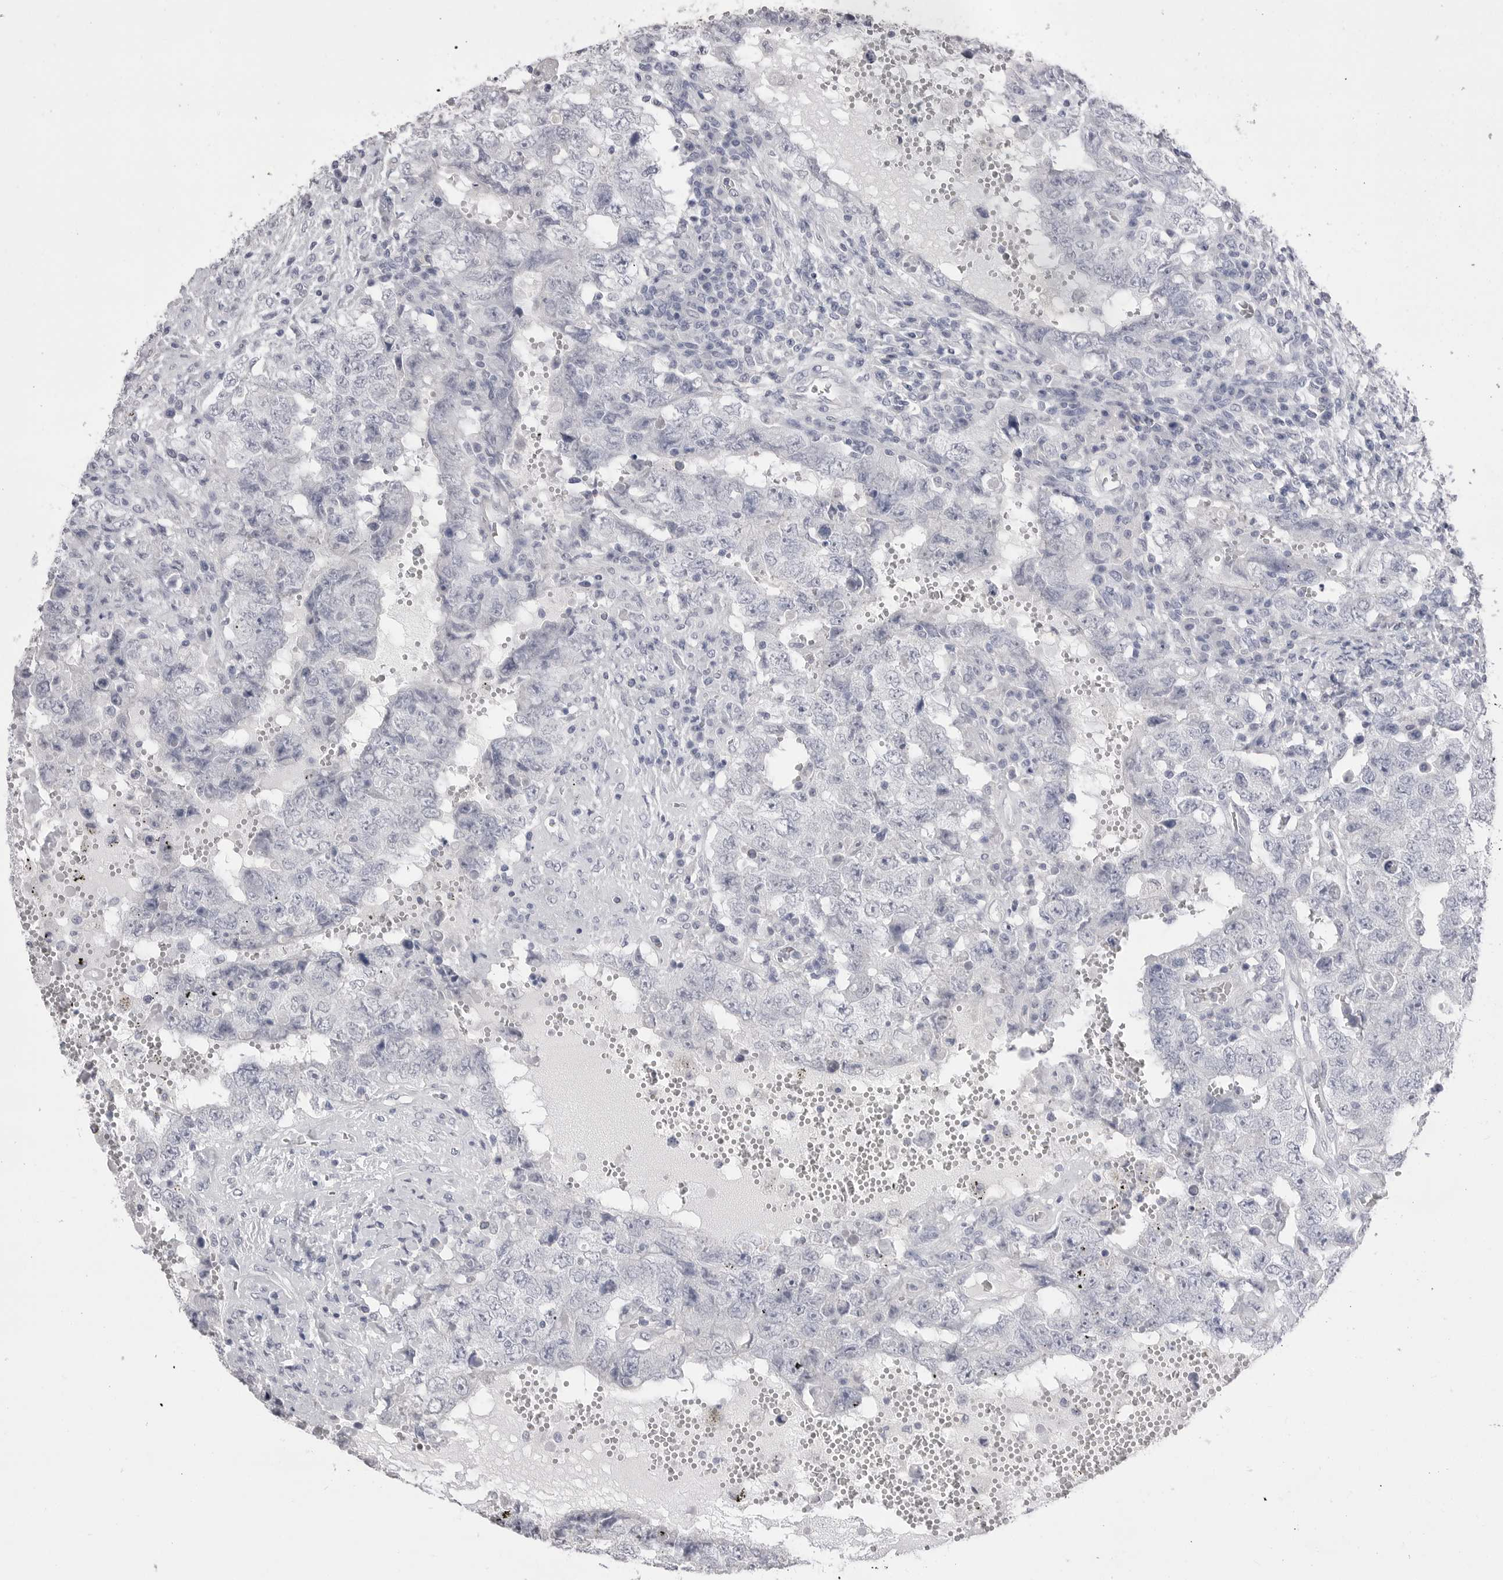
{"staining": {"intensity": "negative", "quantity": "none", "location": "none"}, "tissue": "testis cancer", "cell_type": "Tumor cells", "image_type": "cancer", "snomed": [{"axis": "morphology", "description": "Carcinoma, Embryonal, NOS"}, {"axis": "topography", "description": "Testis"}], "caption": "A high-resolution histopathology image shows immunohistochemistry staining of testis cancer, which demonstrates no significant staining in tumor cells. (DAB IHC with hematoxylin counter stain).", "gene": "CPB1", "patient": {"sex": "male", "age": 26}}